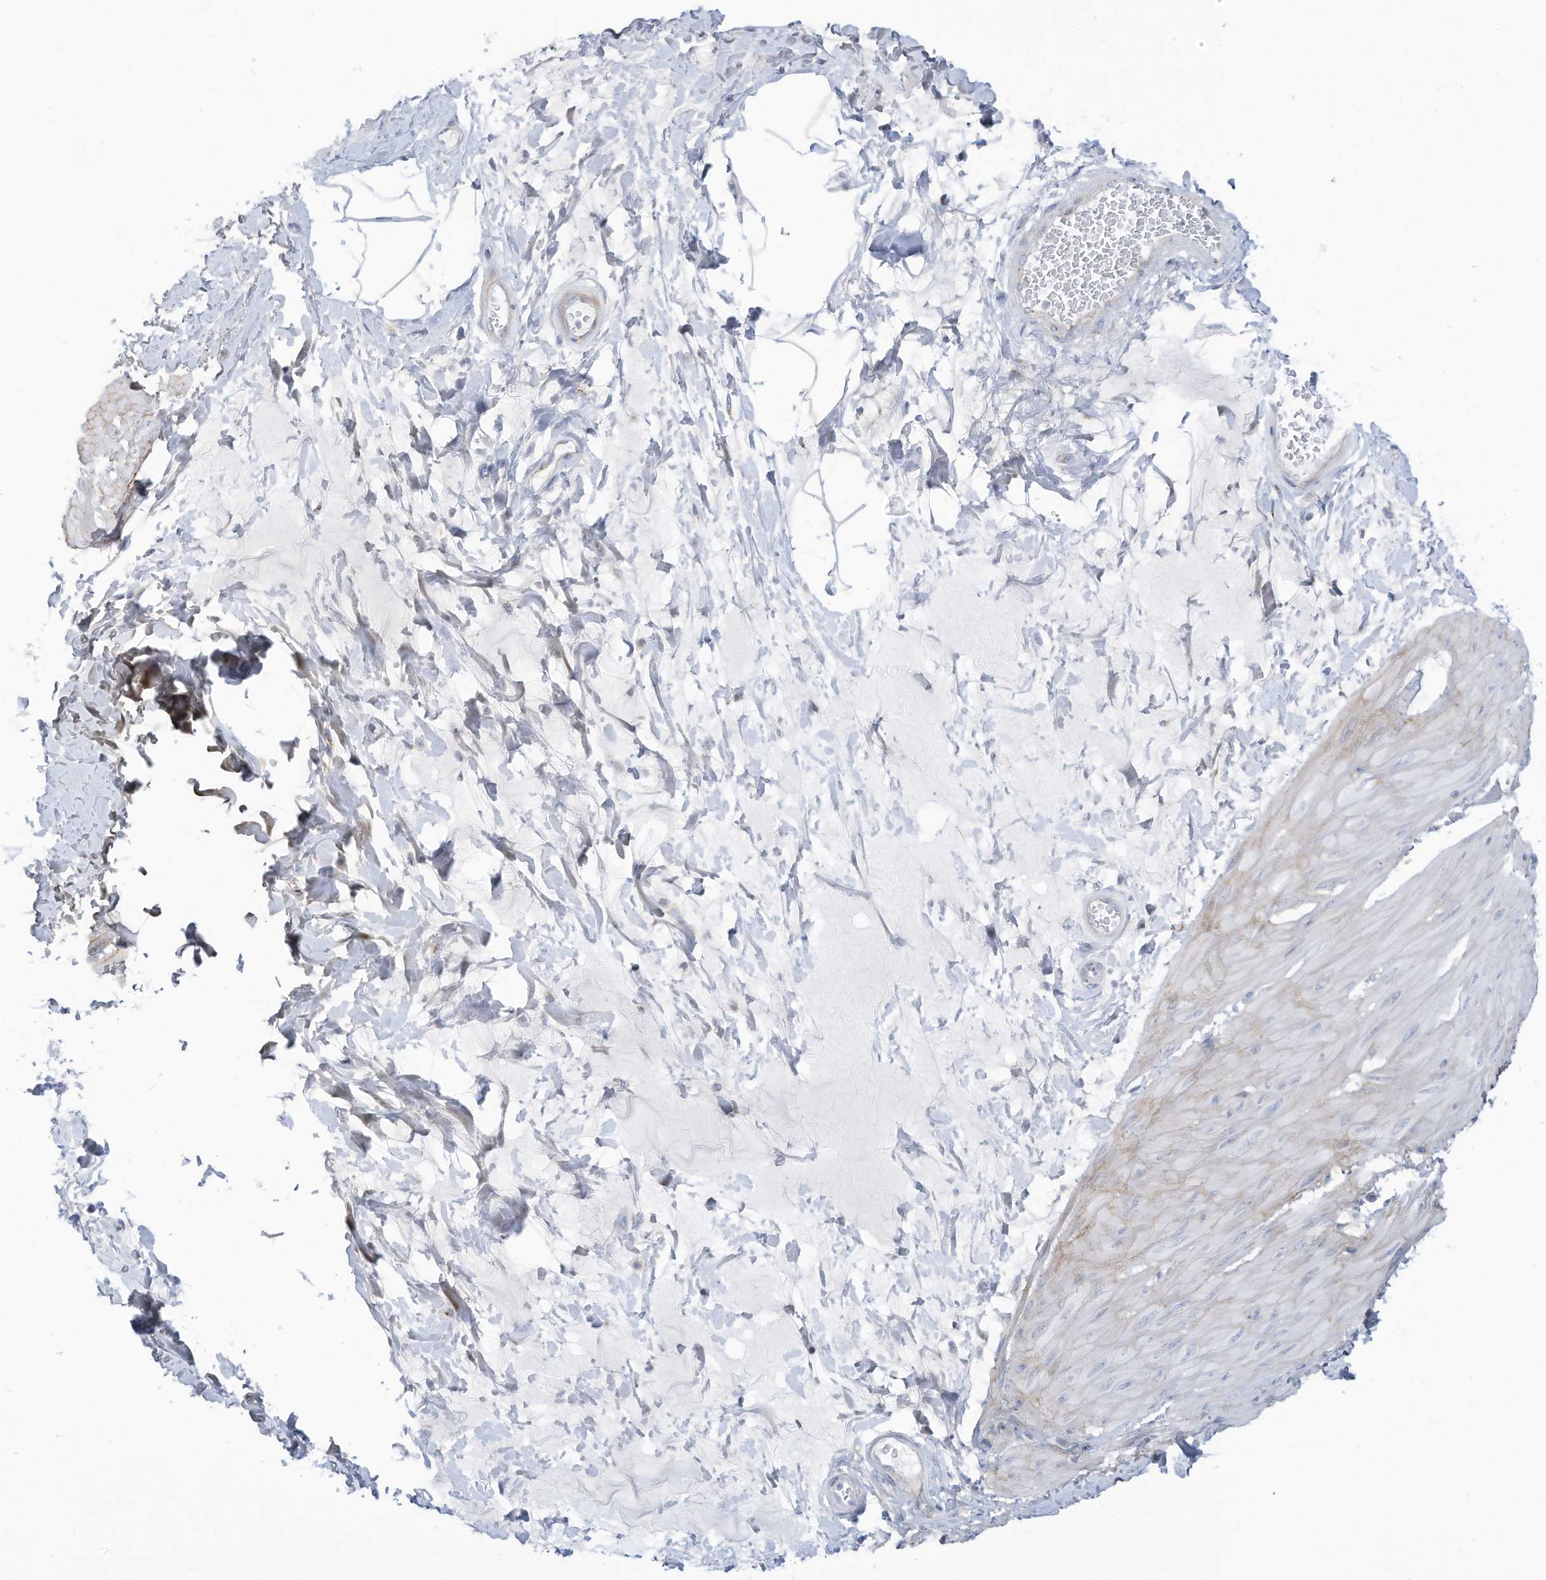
{"staining": {"intensity": "negative", "quantity": "none", "location": "none"}, "tissue": "smooth muscle", "cell_type": "Smooth muscle cells", "image_type": "normal", "snomed": [{"axis": "morphology", "description": "Urothelial carcinoma, High grade"}, {"axis": "topography", "description": "Urinary bladder"}], "caption": "This is a image of IHC staining of normal smooth muscle, which shows no staining in smooth muscle cells. (Brightfield microscopy of DAB immunohistochemistry (IHC) at high magnification).", "gene": "TRMT2B", "patient": {"sex": "male", "age": 46}}